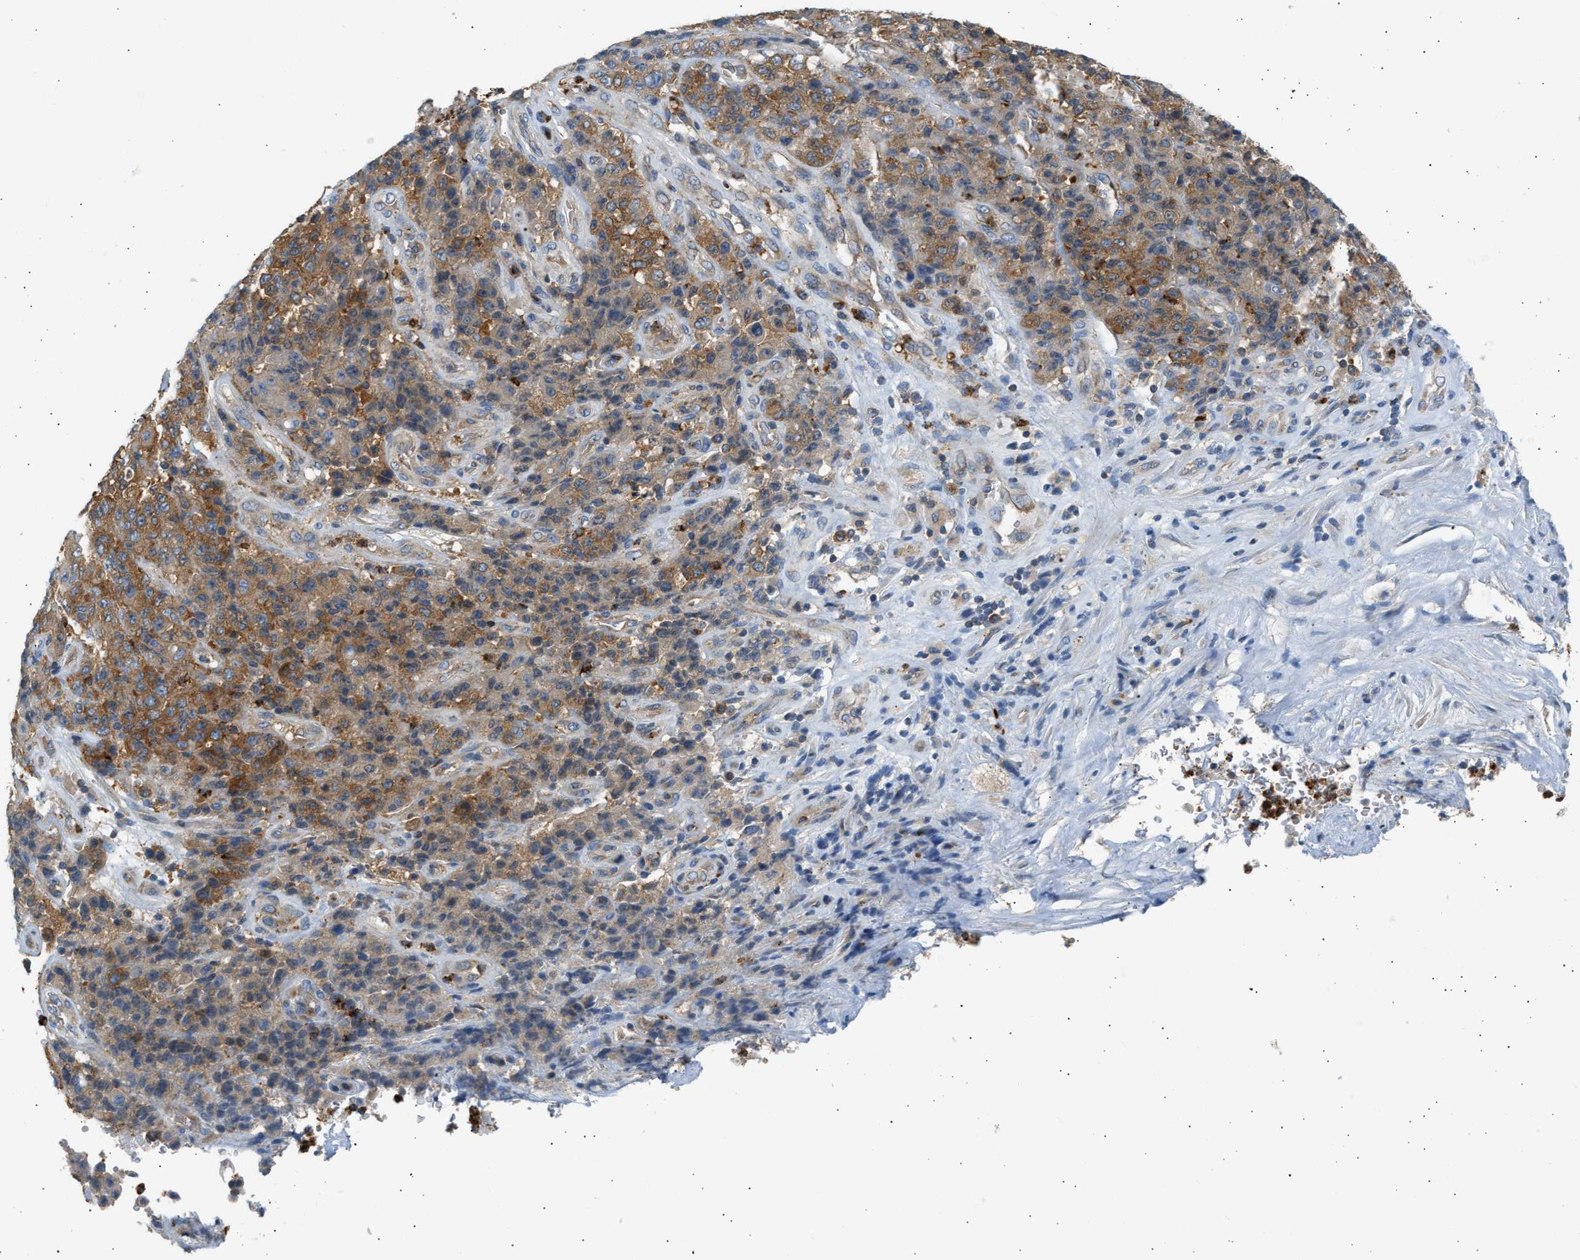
{"staining": {"intensity": "moderate", "quantity": ">75%", "location": "cytoplasmic/membranous"}, "tissue": "stomach cancer", "cell_type": "Tumor cells", "image_type": "cancer", "snomed": [{"axis": "morphology", "description": "Adenocarcinoma, NOS"}, {"axis": "topography", "description": "Stomach"}], "caption": "Stomach cancer (adenocarcinoma) tissue exhibits moderate cytoplasmic/membranous expression in about >75% of tumor cells", "gene": "TRIM50", "patient": {"sex": "female", "age": 73}}